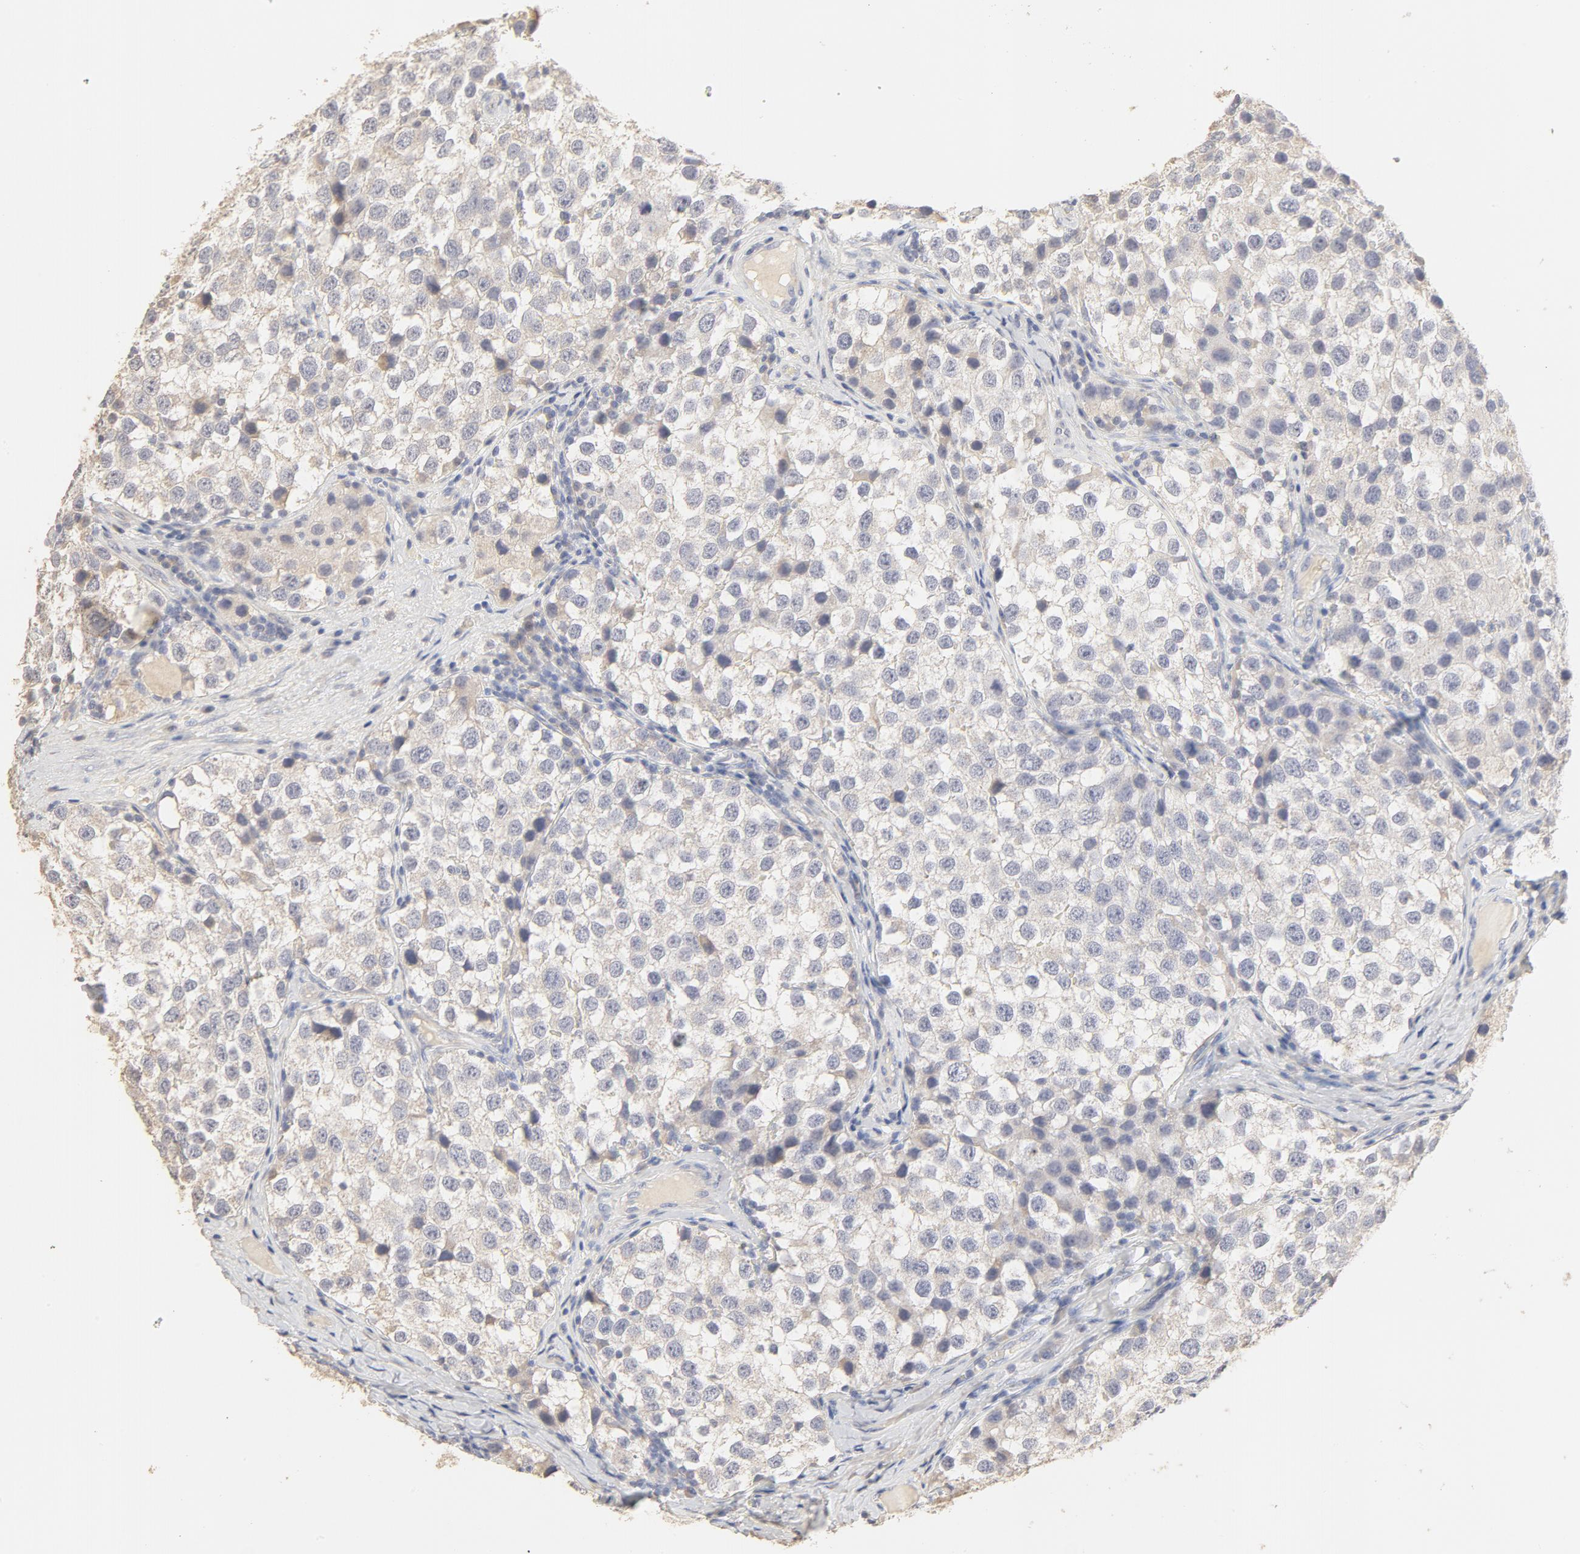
{"staining": {"intensity": "negative", "quantity": "none", "location": "none"}, "tissue": "testis cancer", "cell_type": "Tumor cells", "image_type": "cancer", "snomed": [{"axis": "morphology", "description": "Seminoma, NOS"}, {"axis": "topography", "description": "Testis"}], "caption": "The photomicrograph displays no staining of tumor cells in testis cancer (seminoma). Brightfield microscopy of IHC stained with DAB (brown) and hematoxylin (blue), captured at high magnification.", "gene": "FCGBP", "patient": {"sex": "male", "age": 39}}